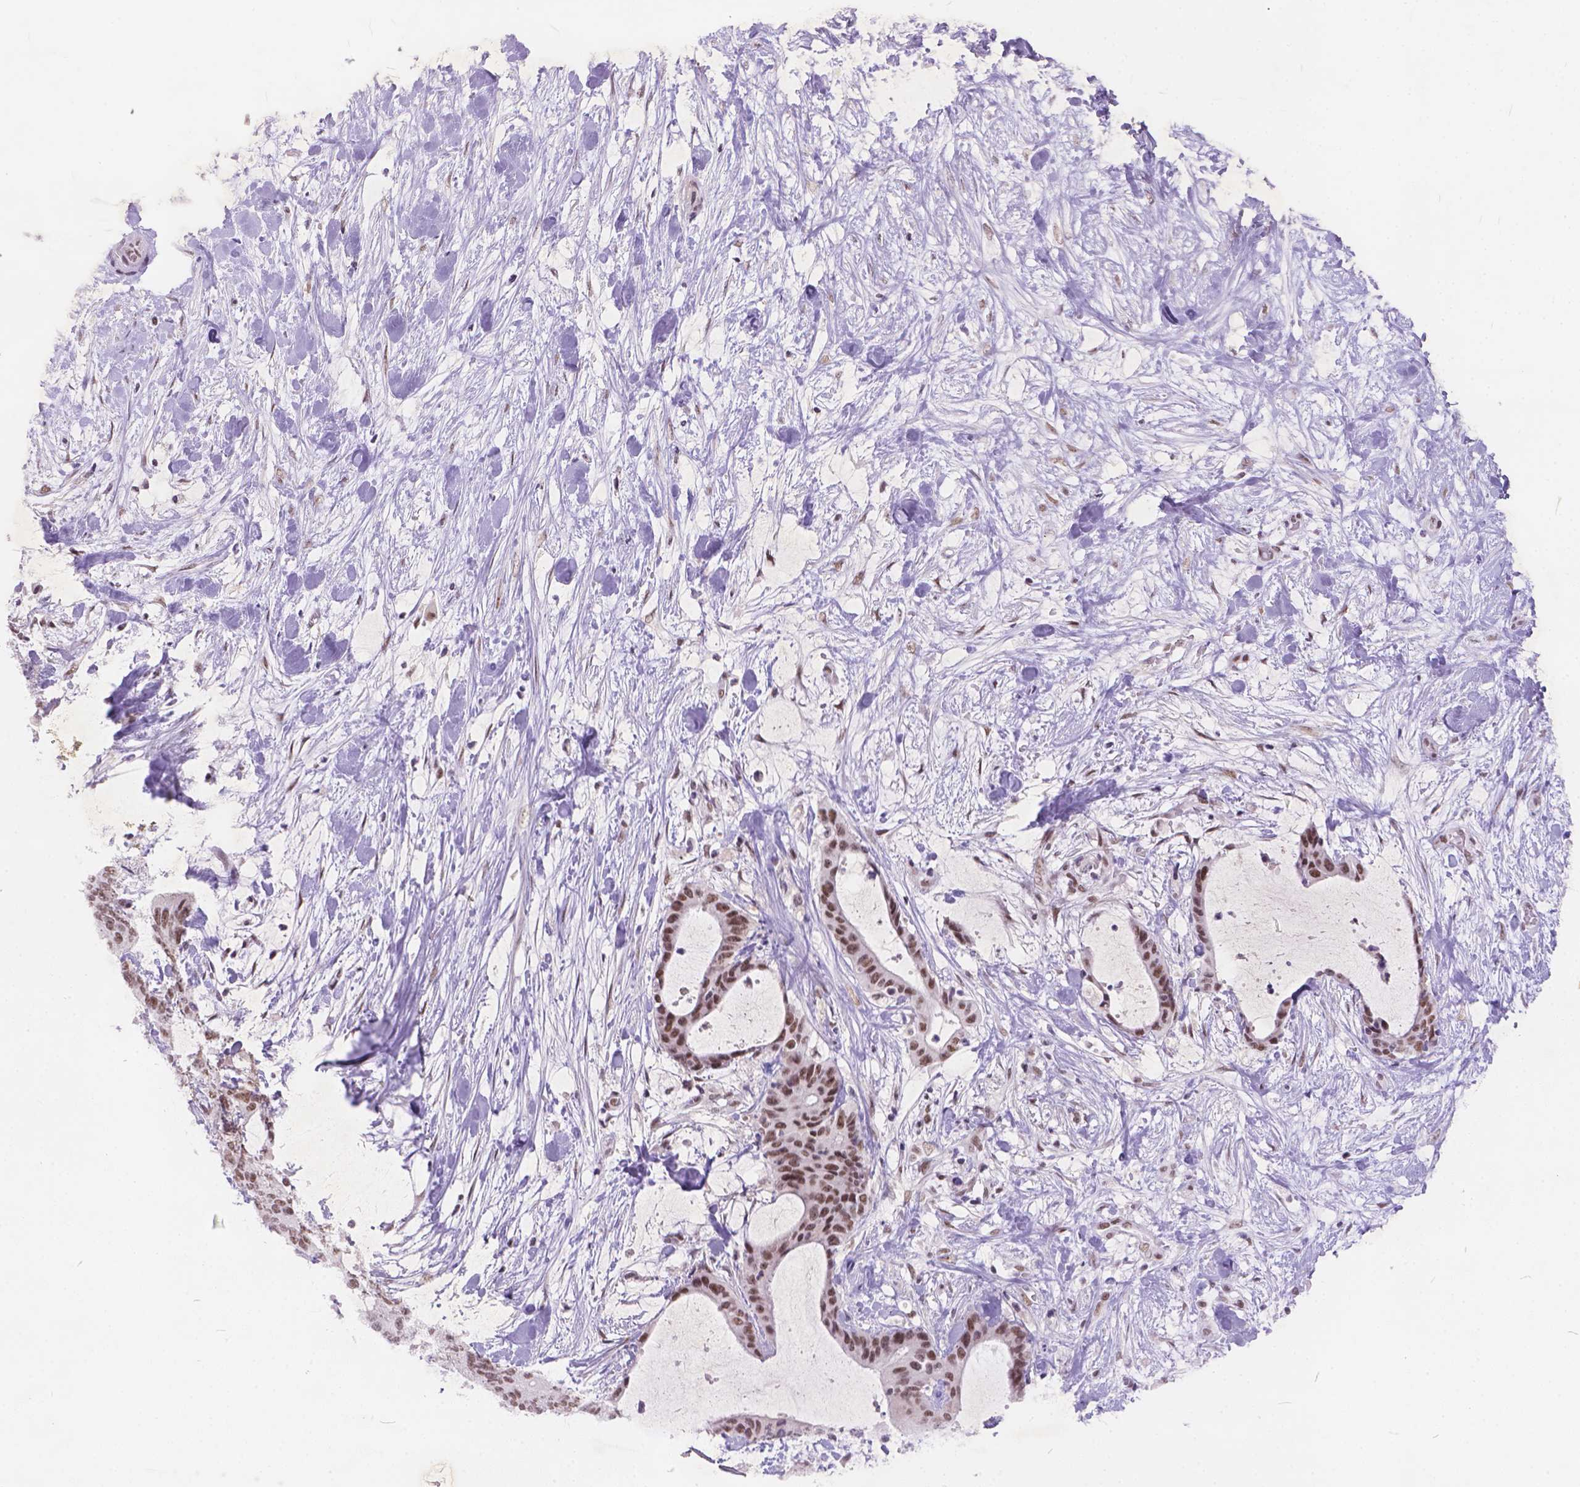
{"staining": {"intensity": "moderate", "quantity": ">75%", "location": "nuclear"}, "tissue": "liver cancer", "cell_type": "Tumor cells", "image_type": "cancer", "snomed": [{"axis": "morphology", "description": "Cholangiocarcinoma"}, {"axis": "topography", "description": "Liver"}], "caption": "The immunohistochemical stain labels moderate nuclear positivity in tumor cells of liver cancer (cholangiocarcinoma) tissue.", "gene": "FAM53A", "patient": {"sex": "female", "age": 73}}